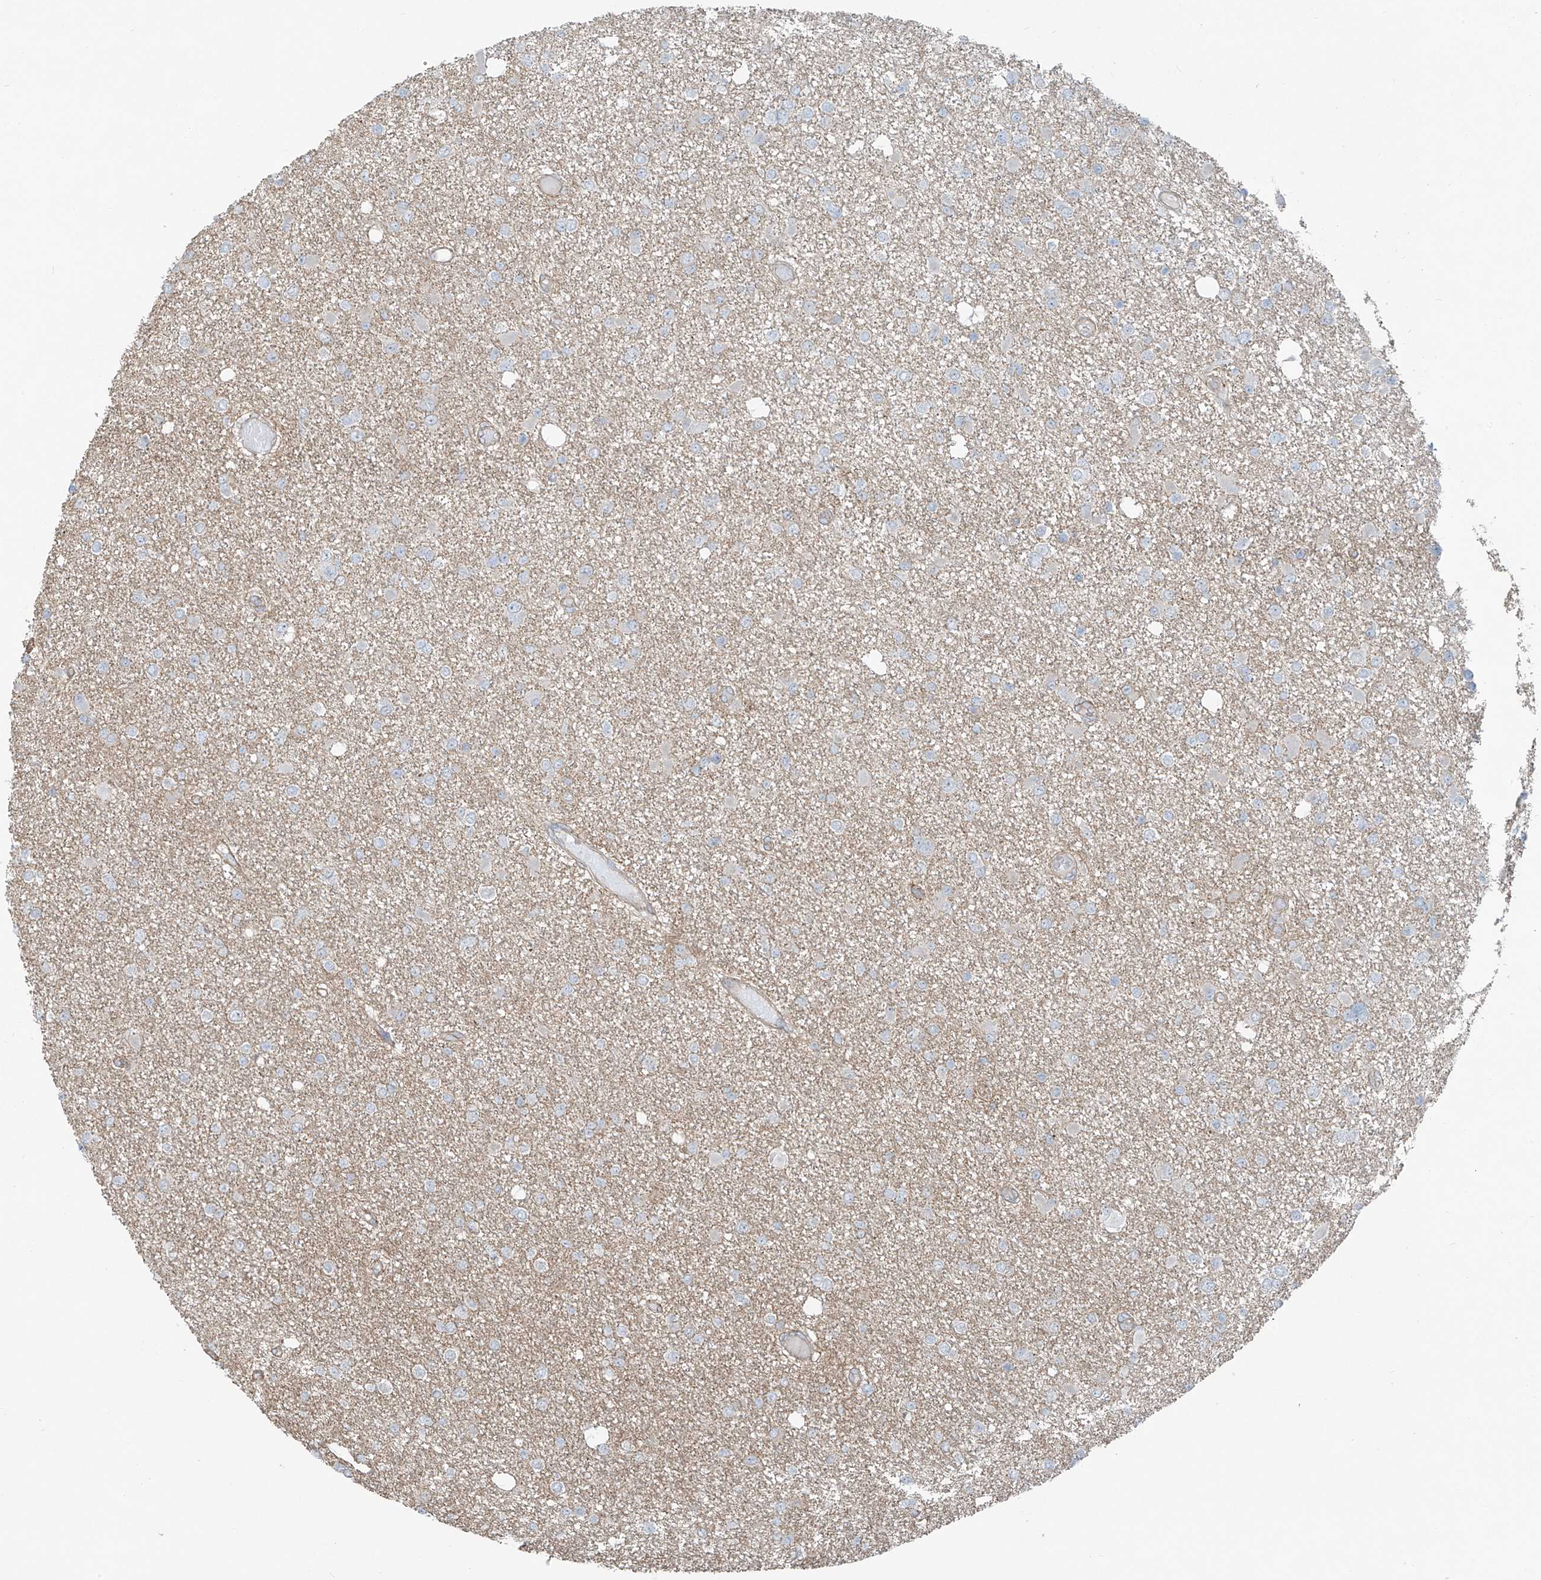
{"staining": {"intensity": "negative", "quantity": "none", "location": "none"}, "tissue": "glioma", "cell_type": "Tumor cells", "image_type": "cancer", "snomed": [{"axis": "morphology", "description": "Glioma, malignant, Low grade"}, {"axis": "topography", "description": "Brain"}], "caption": "Micrograph shows no significant protein positivity in tumor cells of glioma.", "gene": "TUBE1", "patient": {"sex": "female", "age": 22}}